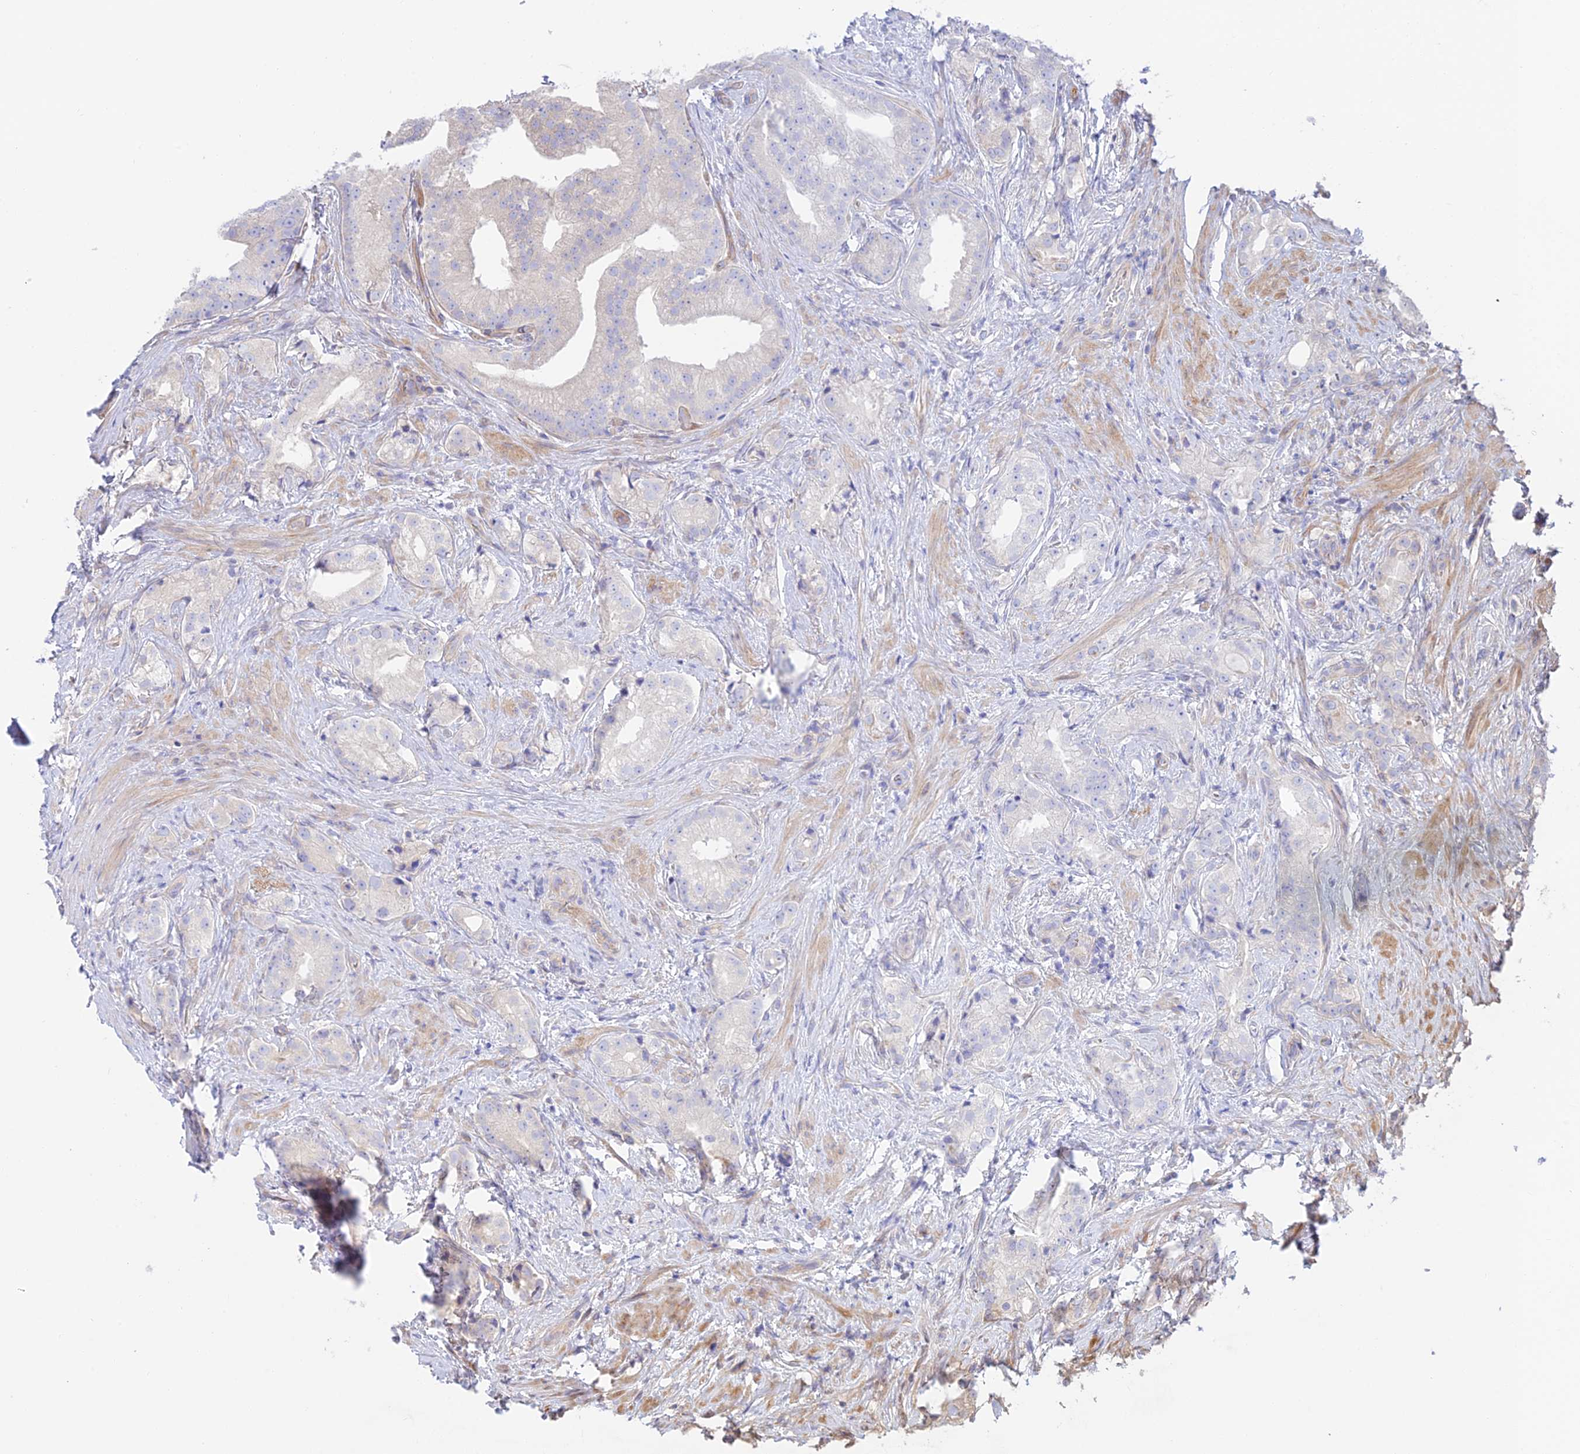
{"staining": {"intensity": "negative", "quantity": "none", "location": "none"}, "tissue": "prostate cancer", "cell_type": "Tumor cells", "image_type": "cancer", "snomed": [{"axis": "morphology", "description": "Adenocarcinoma, Low grade"}, {"axis": "topography", "description": "Prostate"}], "caption": "The IHC image has no significant expression in tumor cells of prostate cancer (adenocarcinoma (low-grade)) tissue.", "gene": "KCNAB1", "patient": {"sex": "male", "age": 71}}